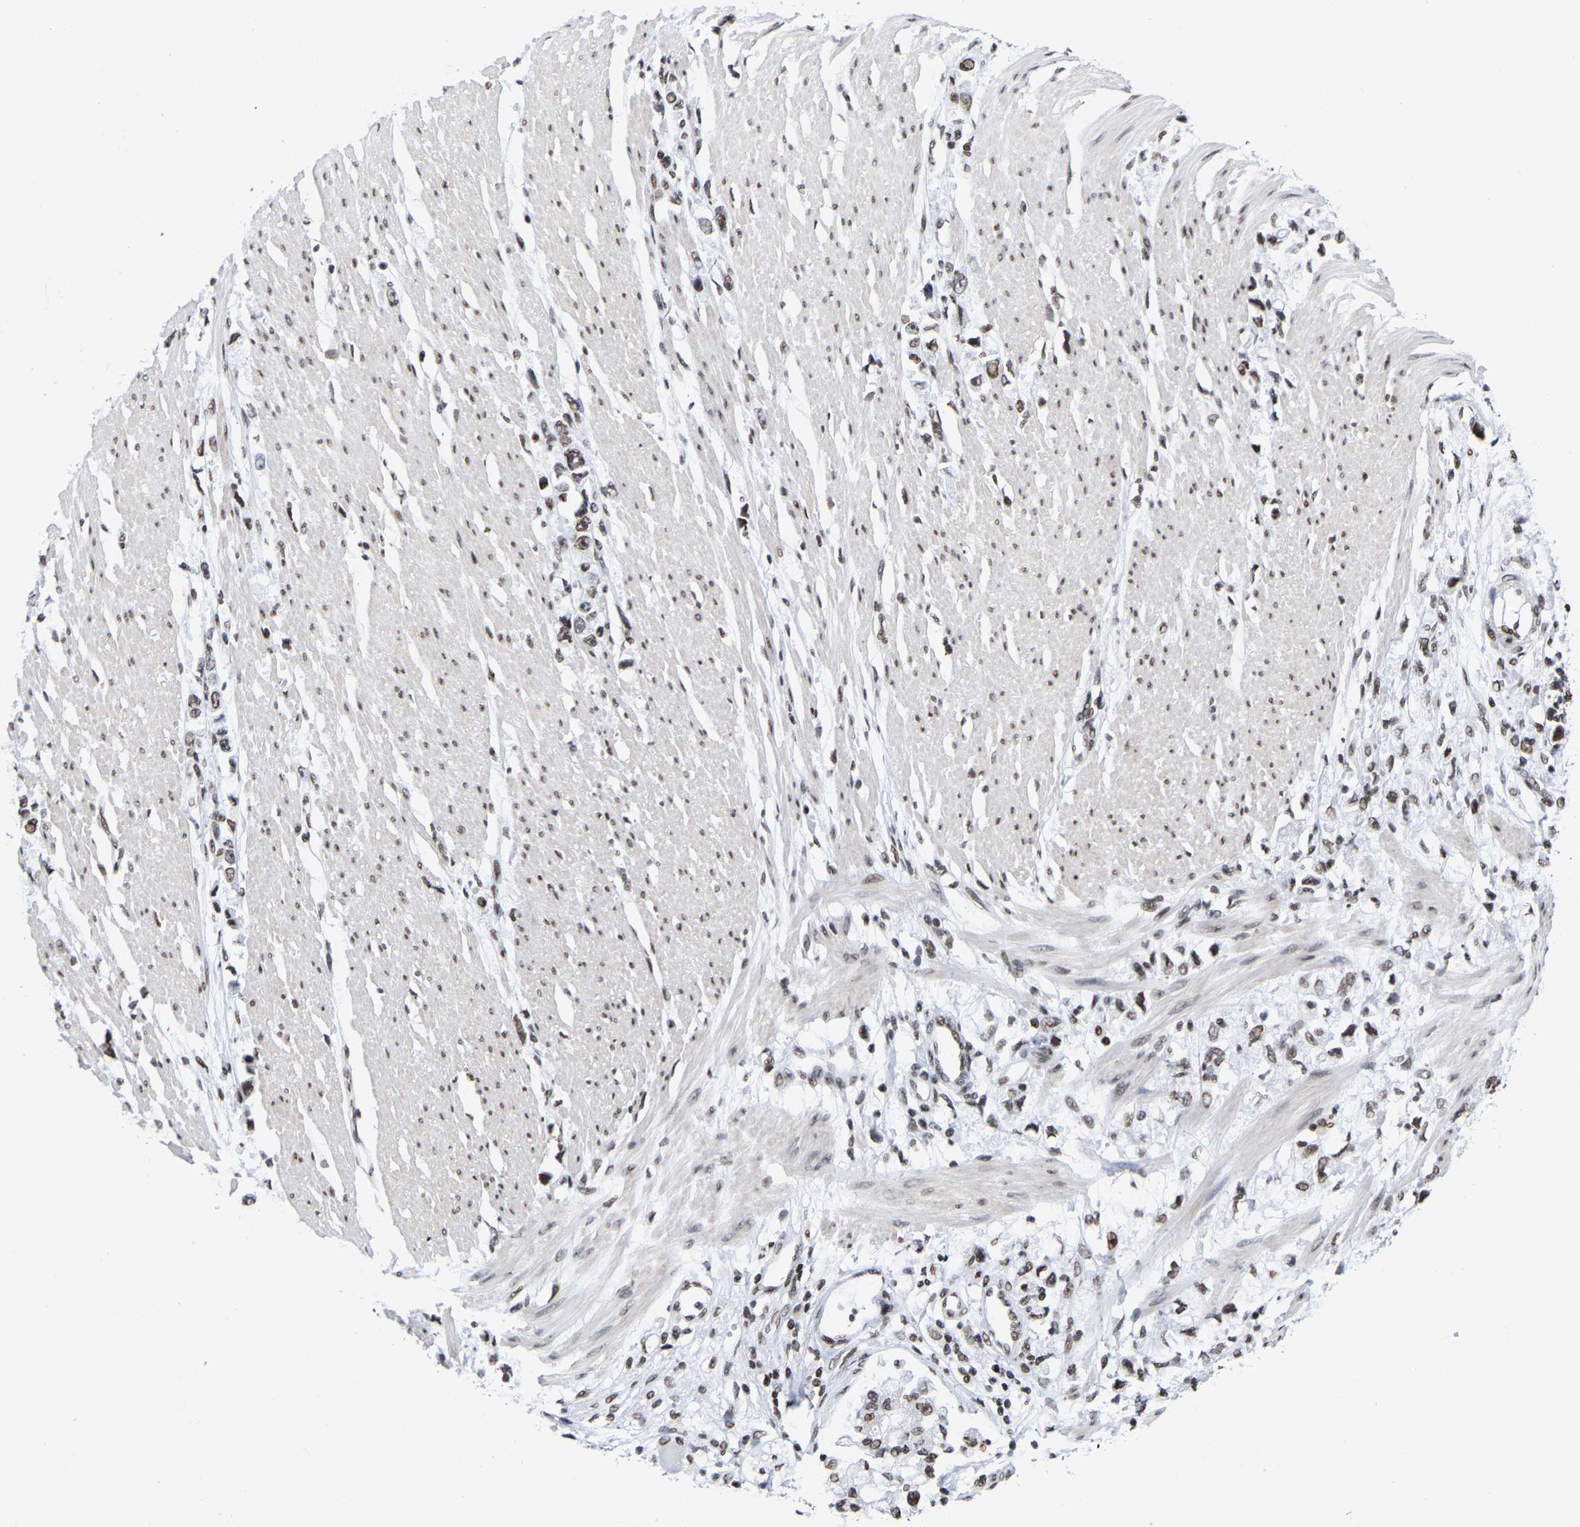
{"staining": {"intensity": "moderate", "quantity": ">75%", "location": "nuclear"}, "tissue": "stomach cancer", "cell_type": "Tumor cells", "image_type": "cancer", "snomed": [{"axis": "morphology", "description": "Adenocarcinoma, NOS"}, {"axis": "topography", "description": "Stomach"}], "caption": "This image shows stomach cancer stained with immunohistochemistry to label a protein in brown. The nuclear of tumor cells show moderate positivity for the protein. Nuclei are counter-stained blue.", "gene": "PRCC", "patient": {"sex": "female", "age": 59}}